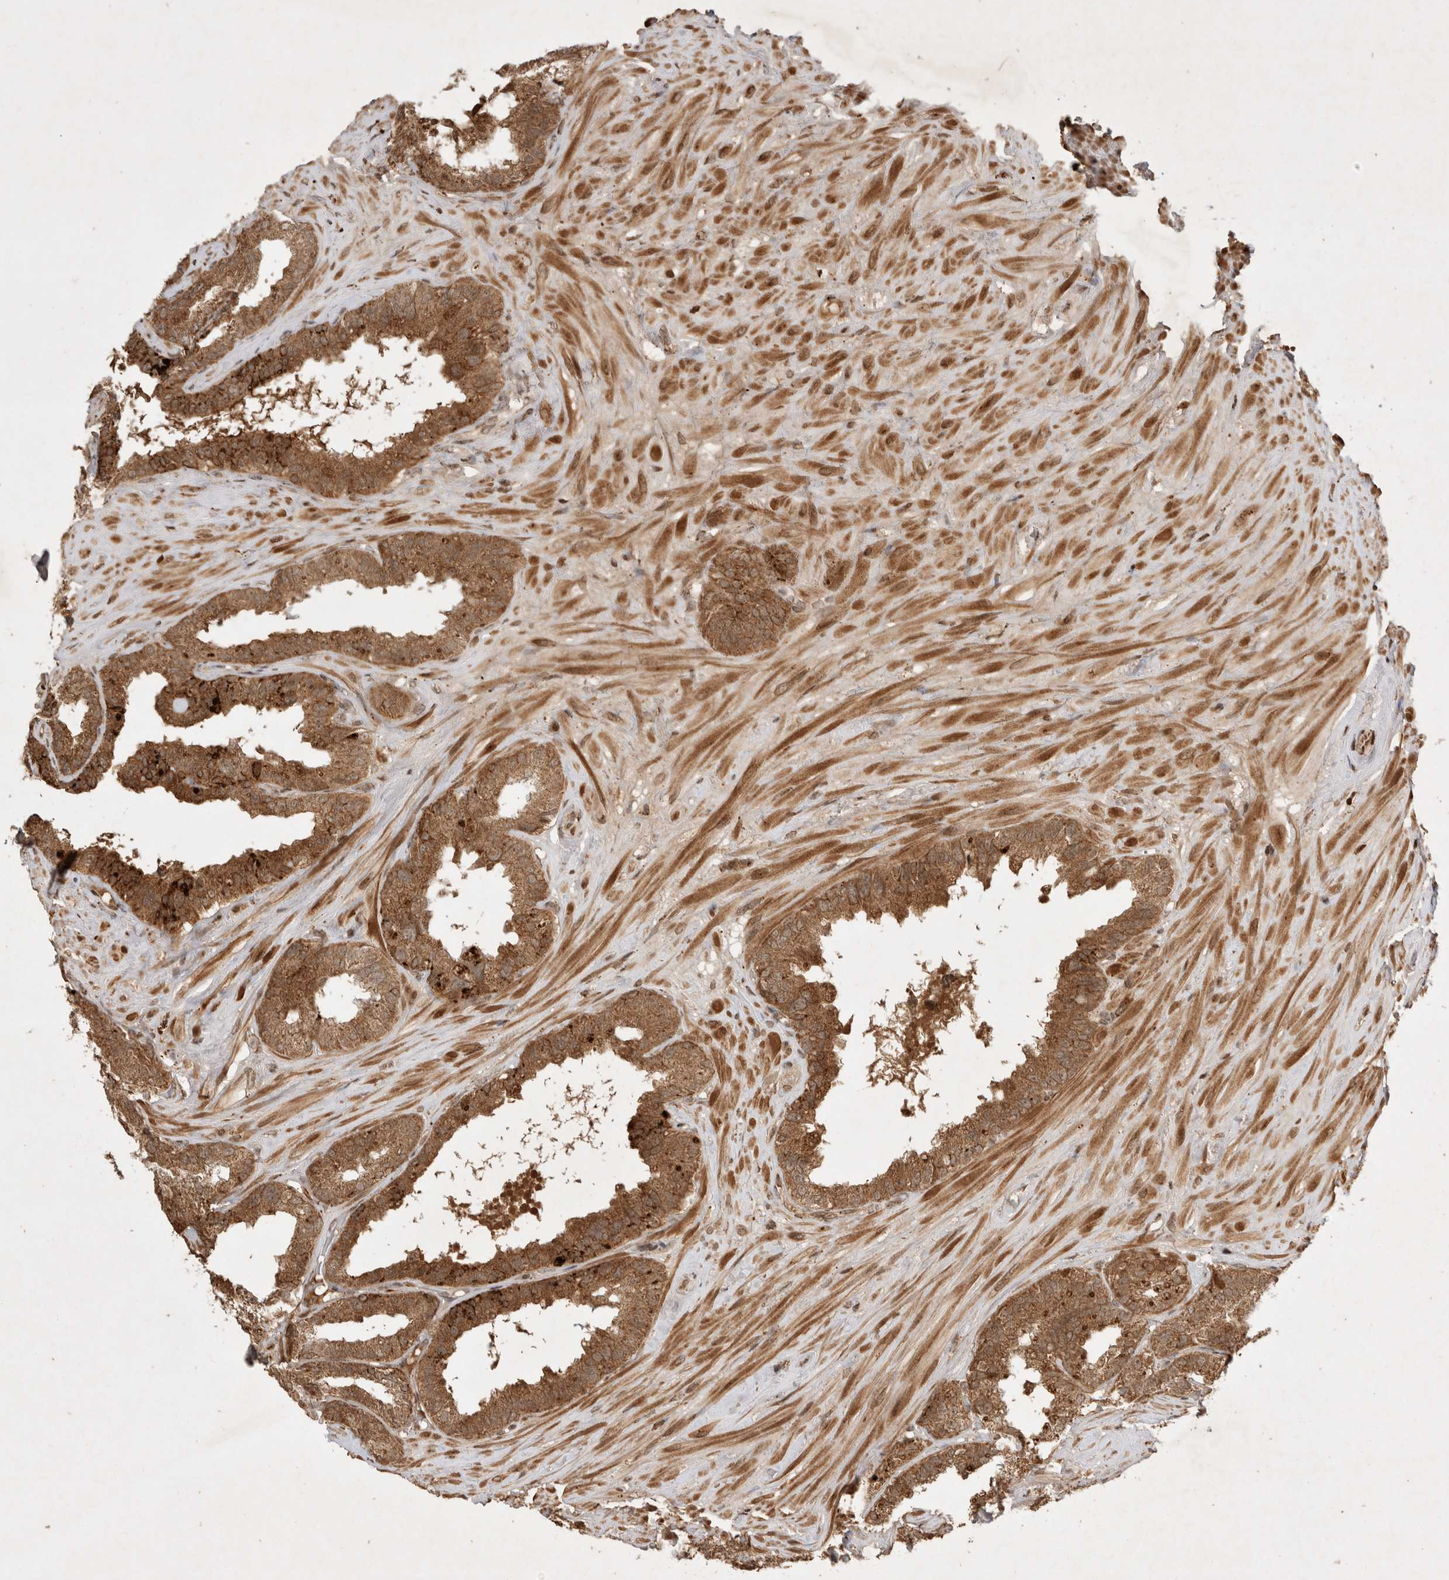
{"staining": {"intensity": "moderate", "quantity": ">75%", "location": "cytoplasmic/membranous"}, "tissue": "seminal vesicle", "cell_type": "Glandular cells", "image_type": "normal", "snomed": [{"axis": "morphology", "description": "Normal tissue, NOS"}, {"axis": "topography", "description": "Seminal veicle"}], "caption": "Seminal vesicle stained with DAB IHC demonstrates medium levels of moderate cytoplasmic/membranous staining in about >75% of glandular cells. The staining is performed using DAB (3,3'-diaminobenzidine) brown chromogen to label protein expression. The nuclei are counter-stained blue using hematoxylin.", "gene": "FAM221A", "patient": {"sex": "male", "age": 80}}